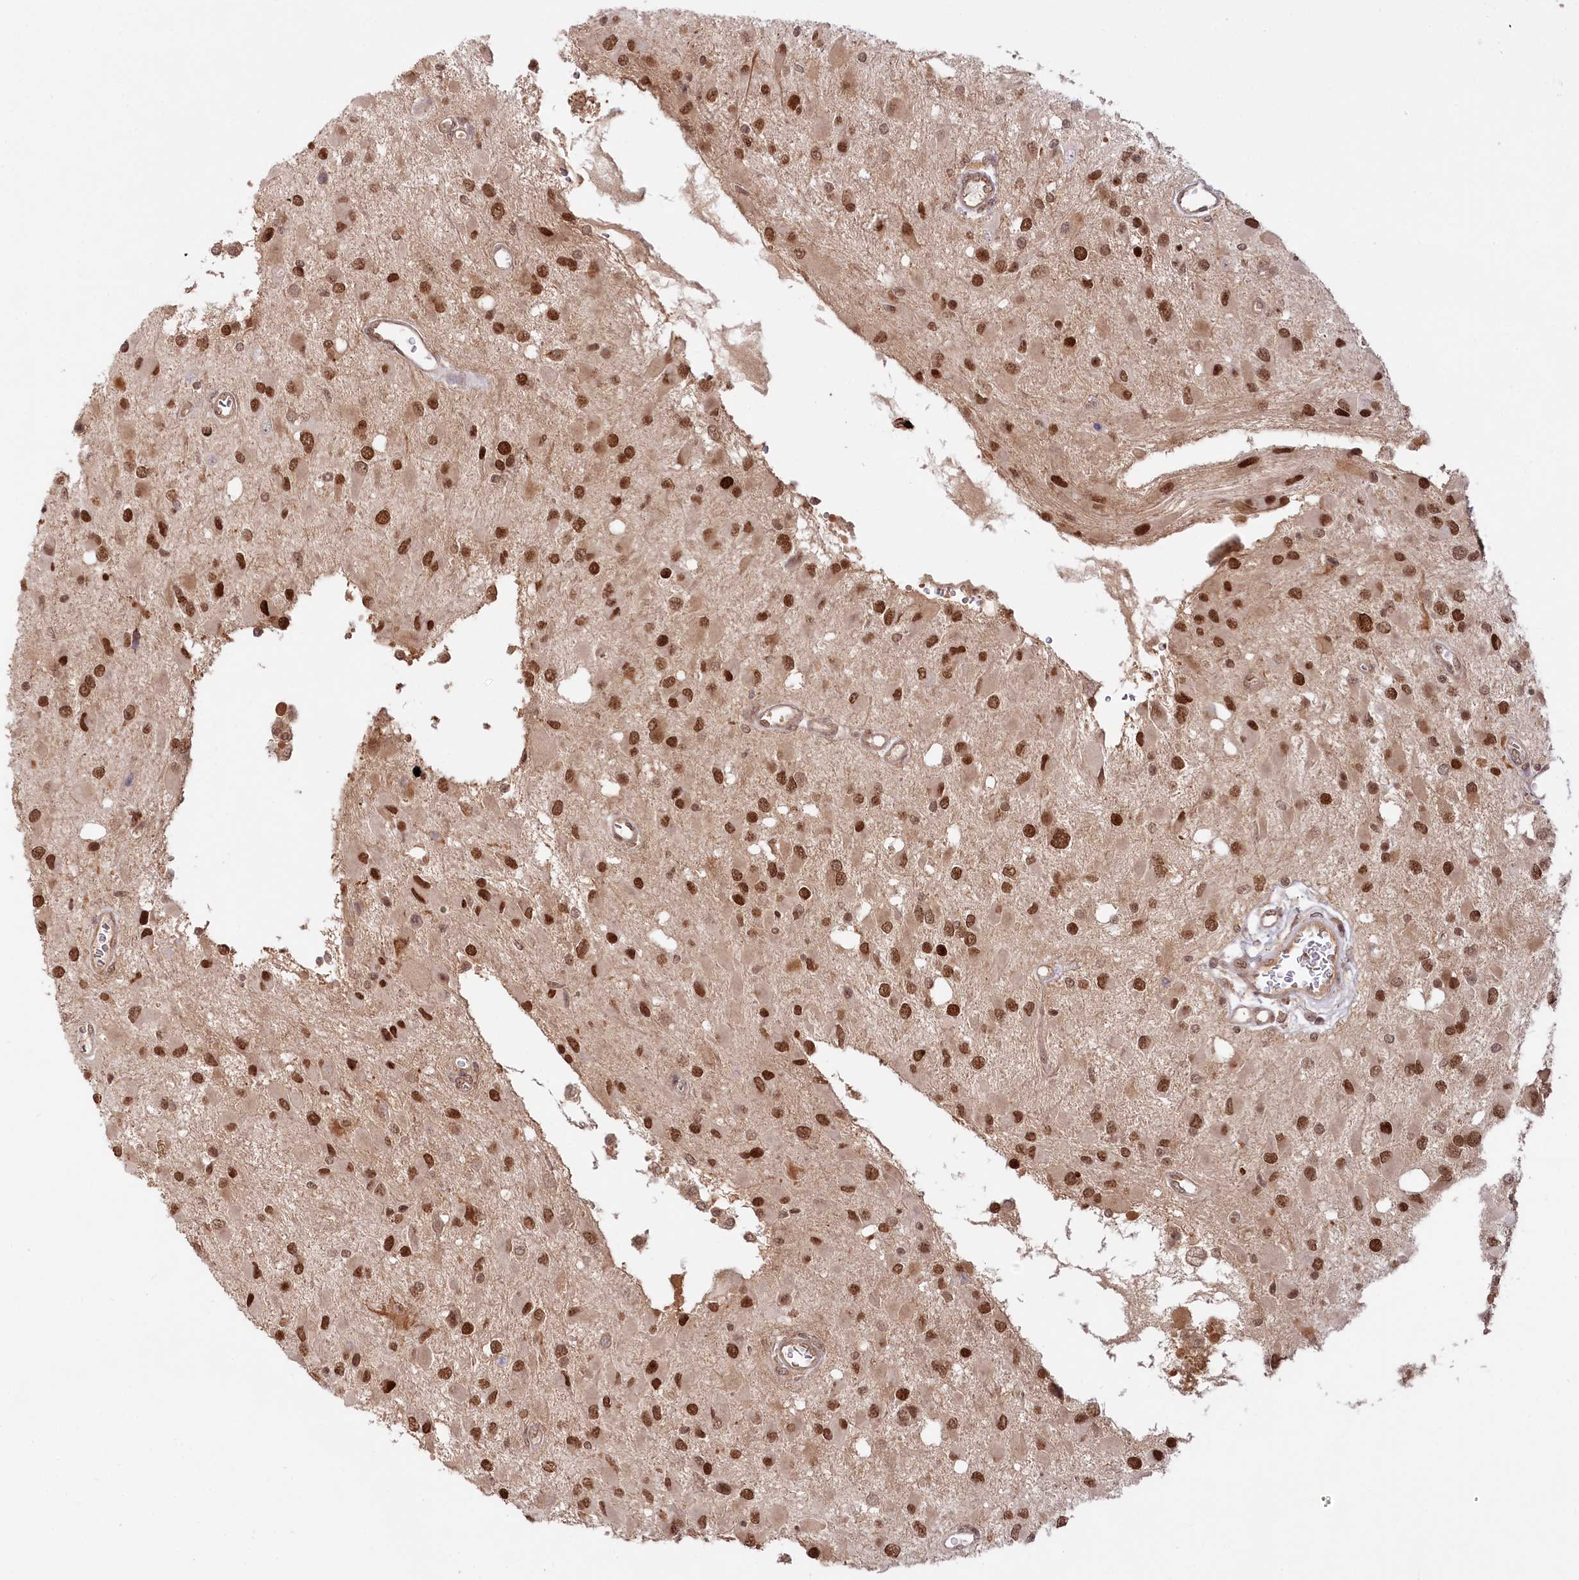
{"staining": {"intensity": "strong", "quantity": ">75%", "location": "nuclear"}, "tissue": "glioma", "cell_type": "Tumor cells", "image_type": "cancer", "snomed": [{"axis": "morphology", "description": "Glioma, malignant, High grade"}, {"axis": "topography", "description": "Brain"}], "caption": "Protein staining of glioma tissue exhibits strong nuclear expression in approximately >75% of tumor cells.", "gene": "CCDC65", "patient": {"sex": "male", "age": 53}}